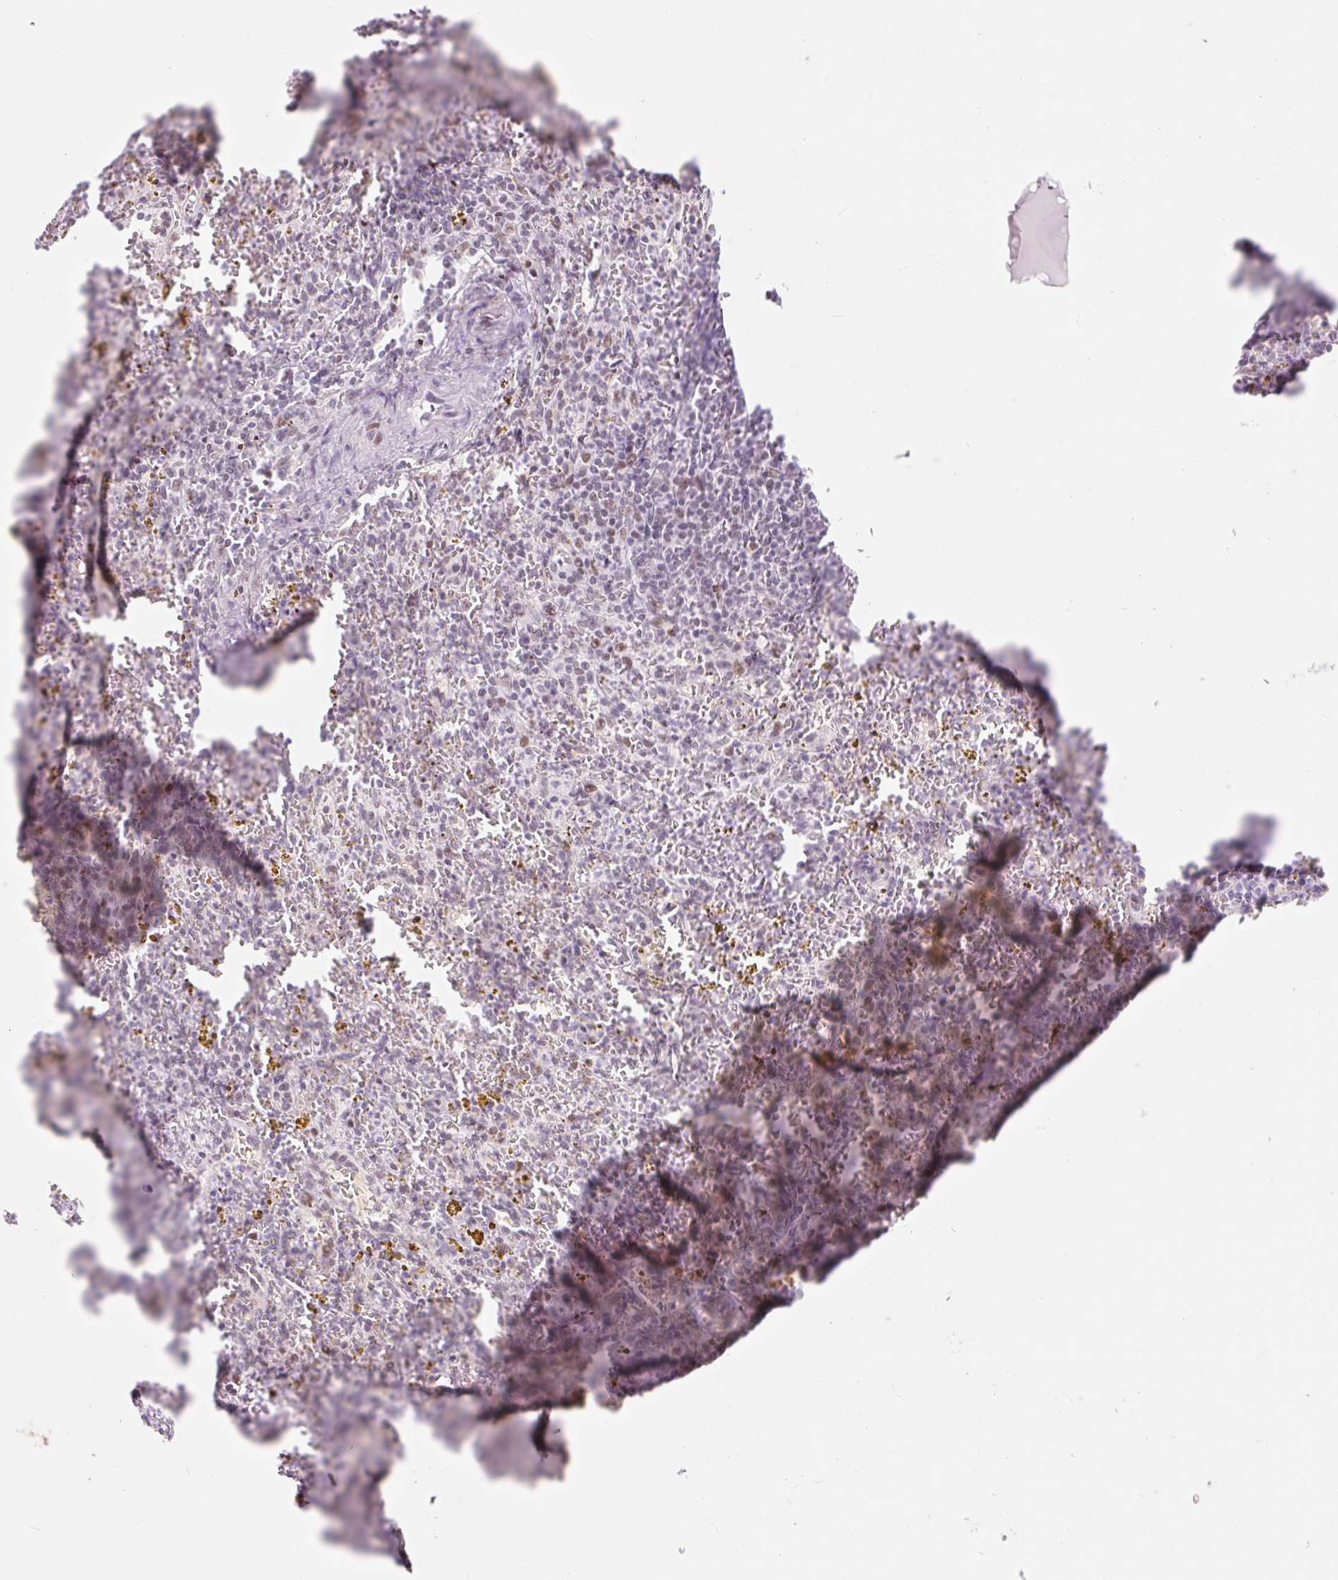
{"staining": {"intensity": "weak", "quantity": "<25%", "location": "nuclear"}, "tissue": "spleen", "cell_type": "Cells in red pulp", "image_type": "normal", "snomed": [{"axis": "morphology", "description": "Normal tissue, NOS"}, {"axis": "topography", "description": "Spleen"}], "caption": "Benign spleen was stained to show a protein in brown. There is no significant positivity in cells in red pulp. (DAB immunohistochemistry, high magnification).", "gene": "H2BW1", "patient": {"sex": "male", "age": 57}}